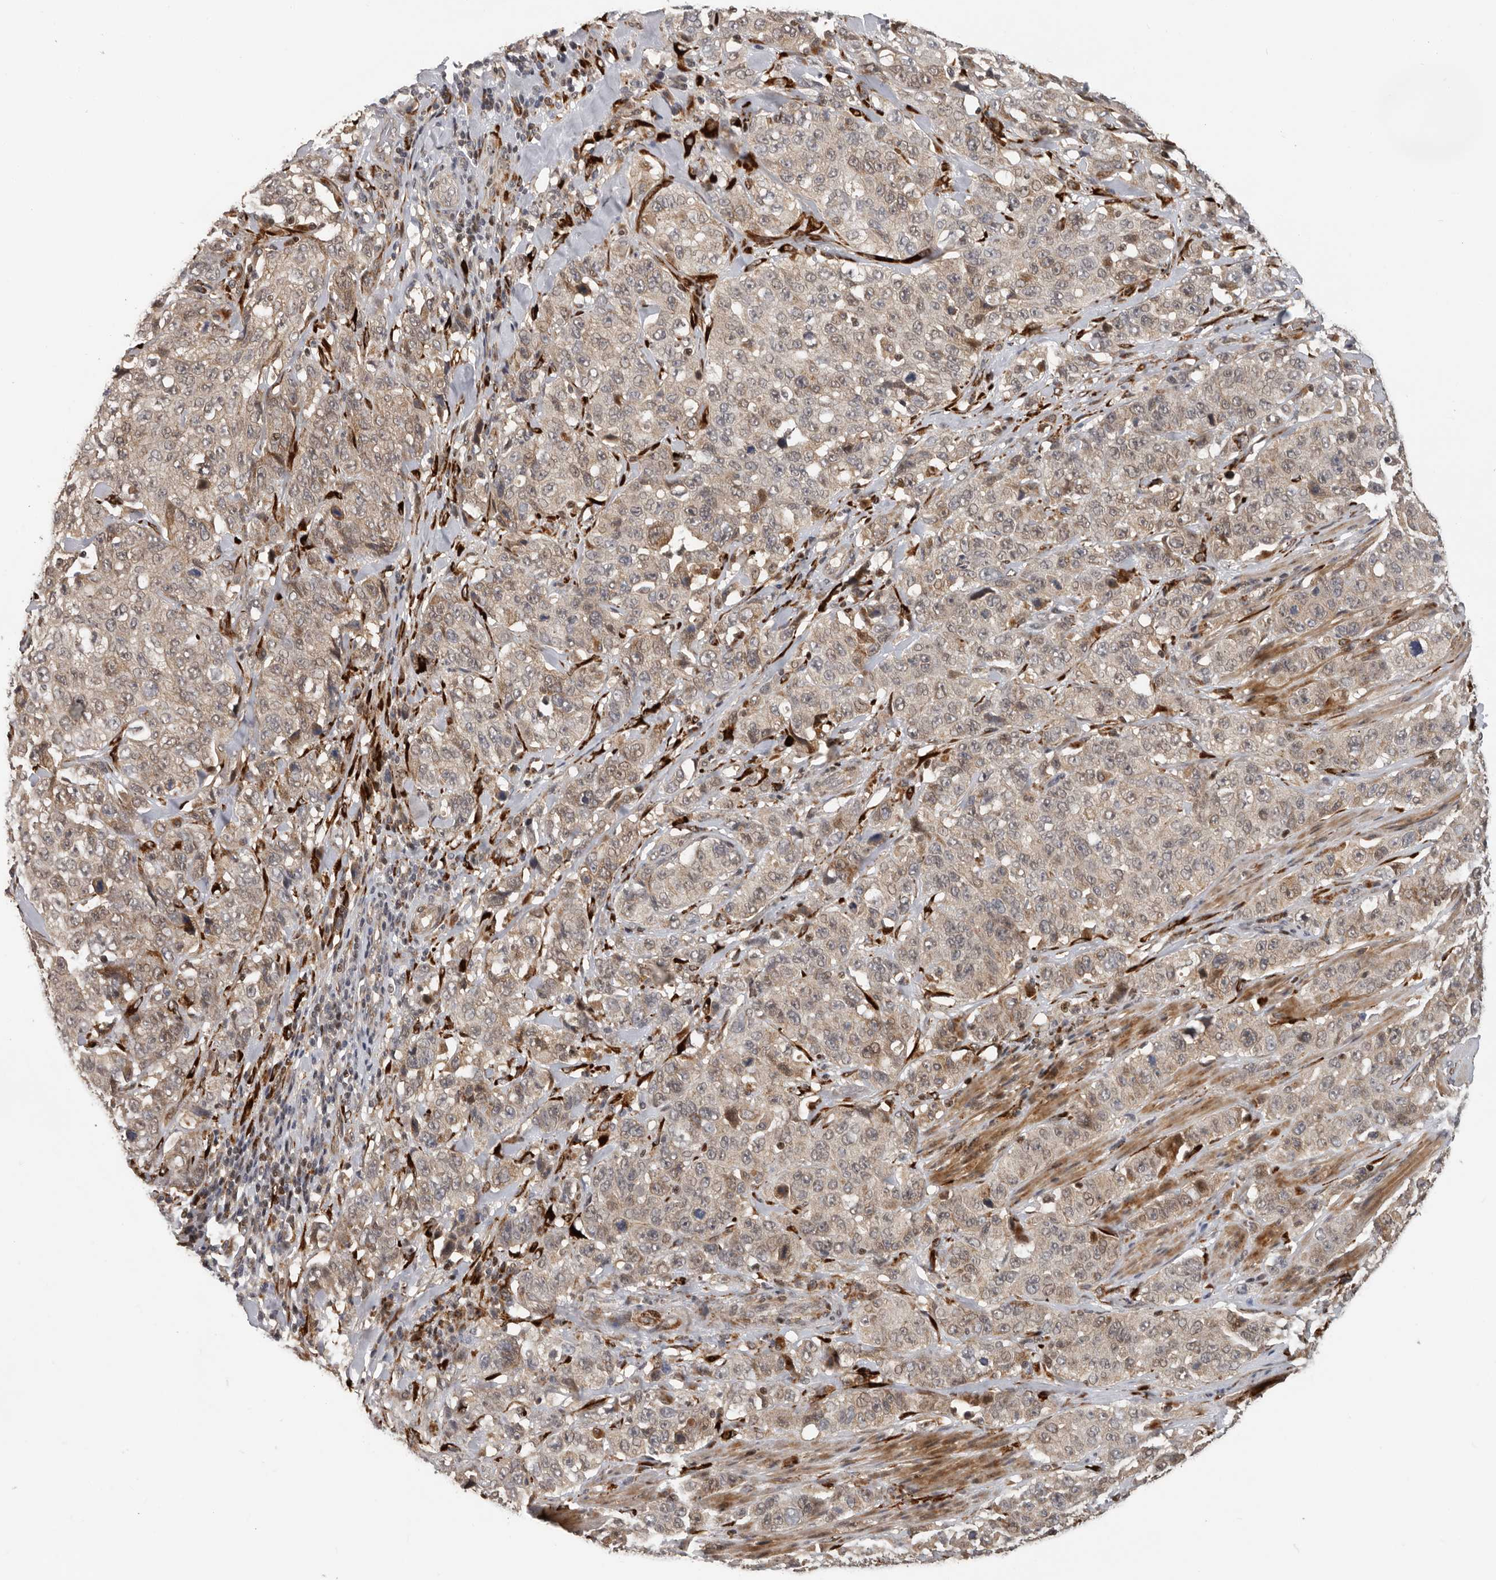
{"staining": {"intensity": "weak", "quantity": ">75%", "location": "cytoplasmic/membranous,nuclear"}, "tissue": "stomach cancer", "cell_type": "Tumor cells", "image_type": "cancer", "snomed": [{"axis": "morphology", "description": "Adenocarcinoma, NOS"}, {"axis": "topography", "description": "Stomach"}], "caption": "Protein expression analysis of stomach cancer (adenocarcinoma) demonstrates weak cytoplasmic/membranous and nuclear positivity in about >75% of tumor cells.", "gene": "HENMT1", "patient": {"sex": "male", "age": 48}}